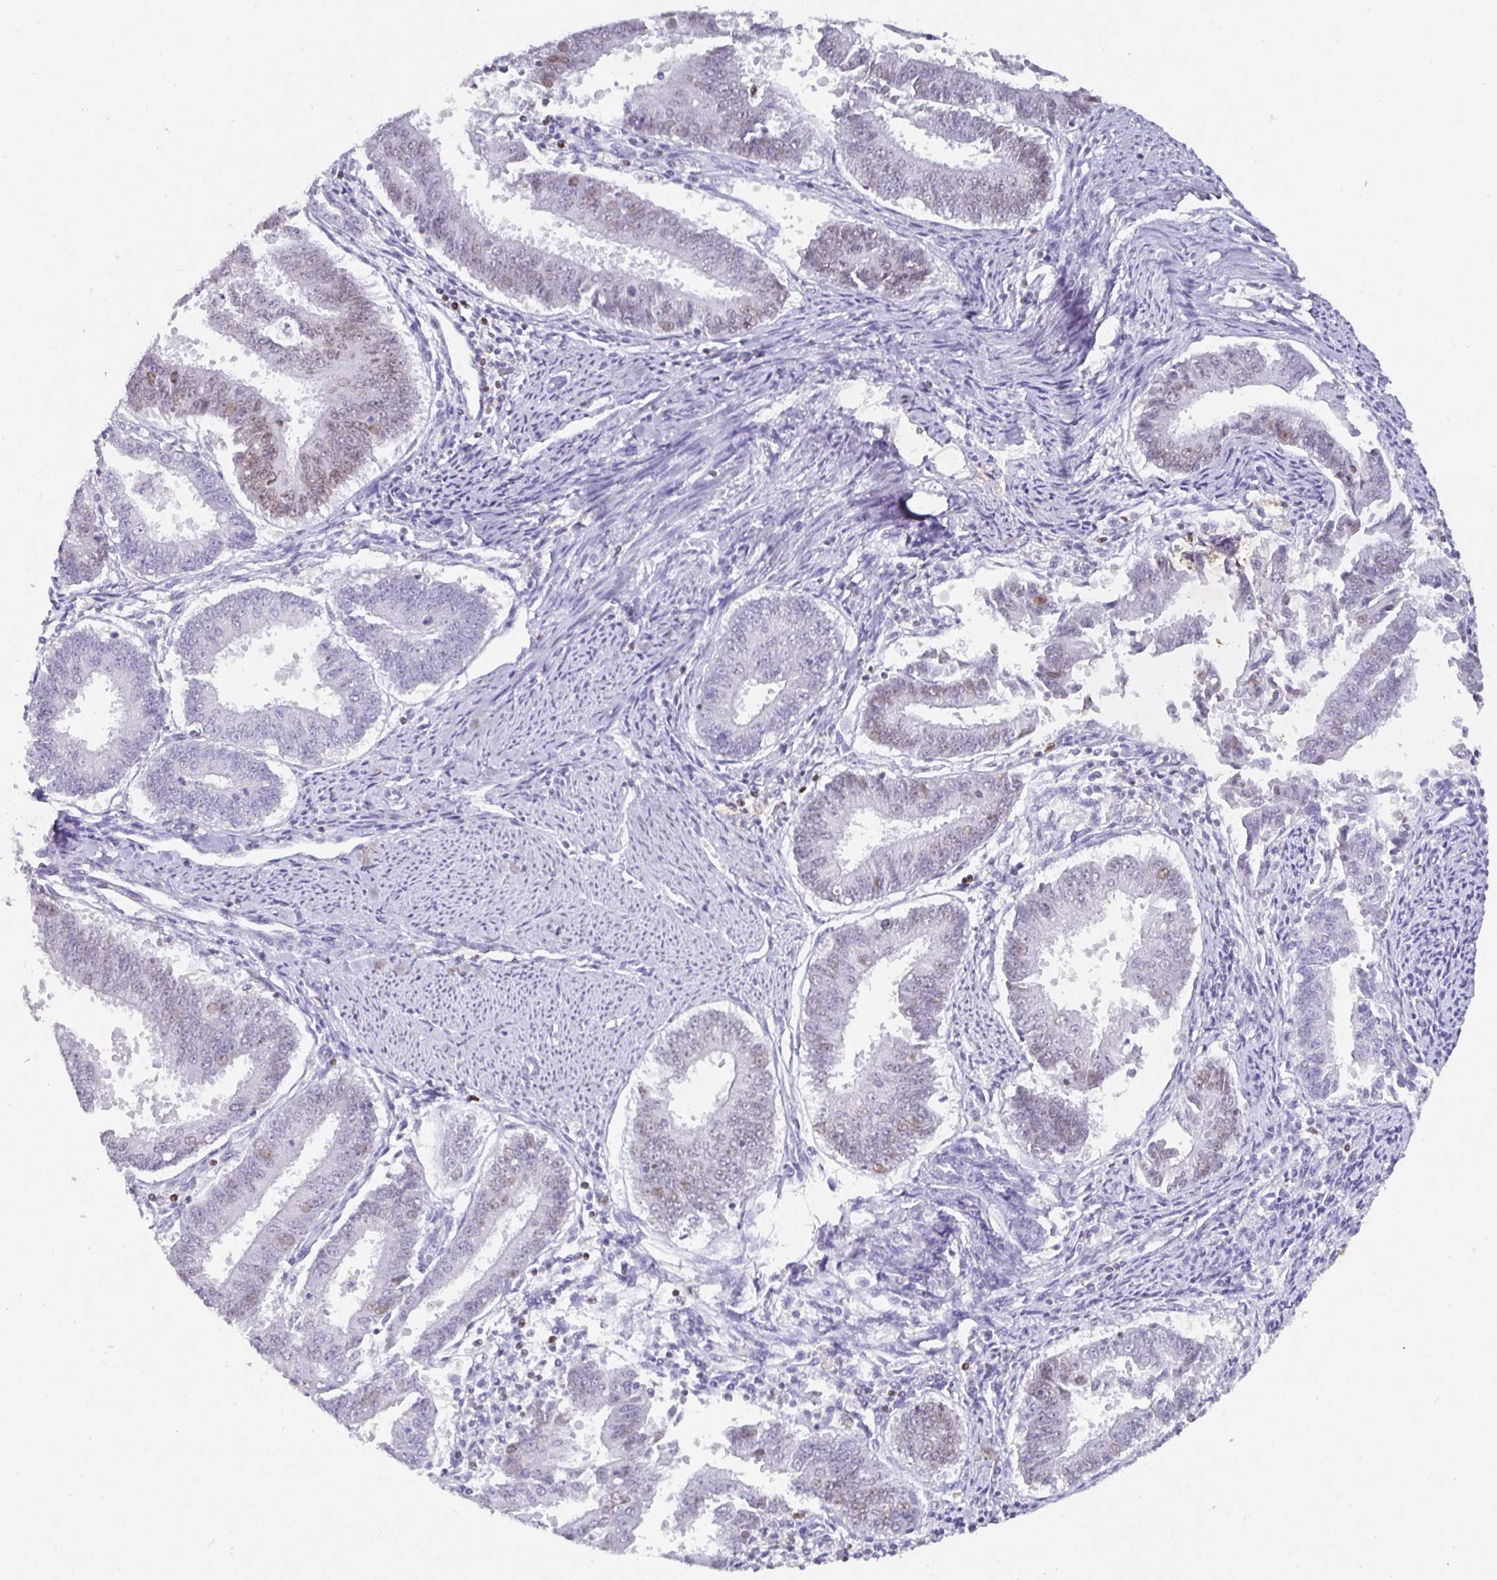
{"staining": {"intensity": "weak", "quantity": "<25%", "location": "nuclear"}, "tissue": "endometrial cancer", "cell_type": "Tumor cells", "image_type": "cancer", "snomed": [{"axis": "morphology", "description": "Adenocarcinoma, NOS"}, {"axis": "topography", "description": "Endometrium"}], "caption": "Tumor cells are negative for brown protein staining in endometrial adenocarcinoma.", "gene": "SATB1", "patient": {"sex": "female", "age": 73}}